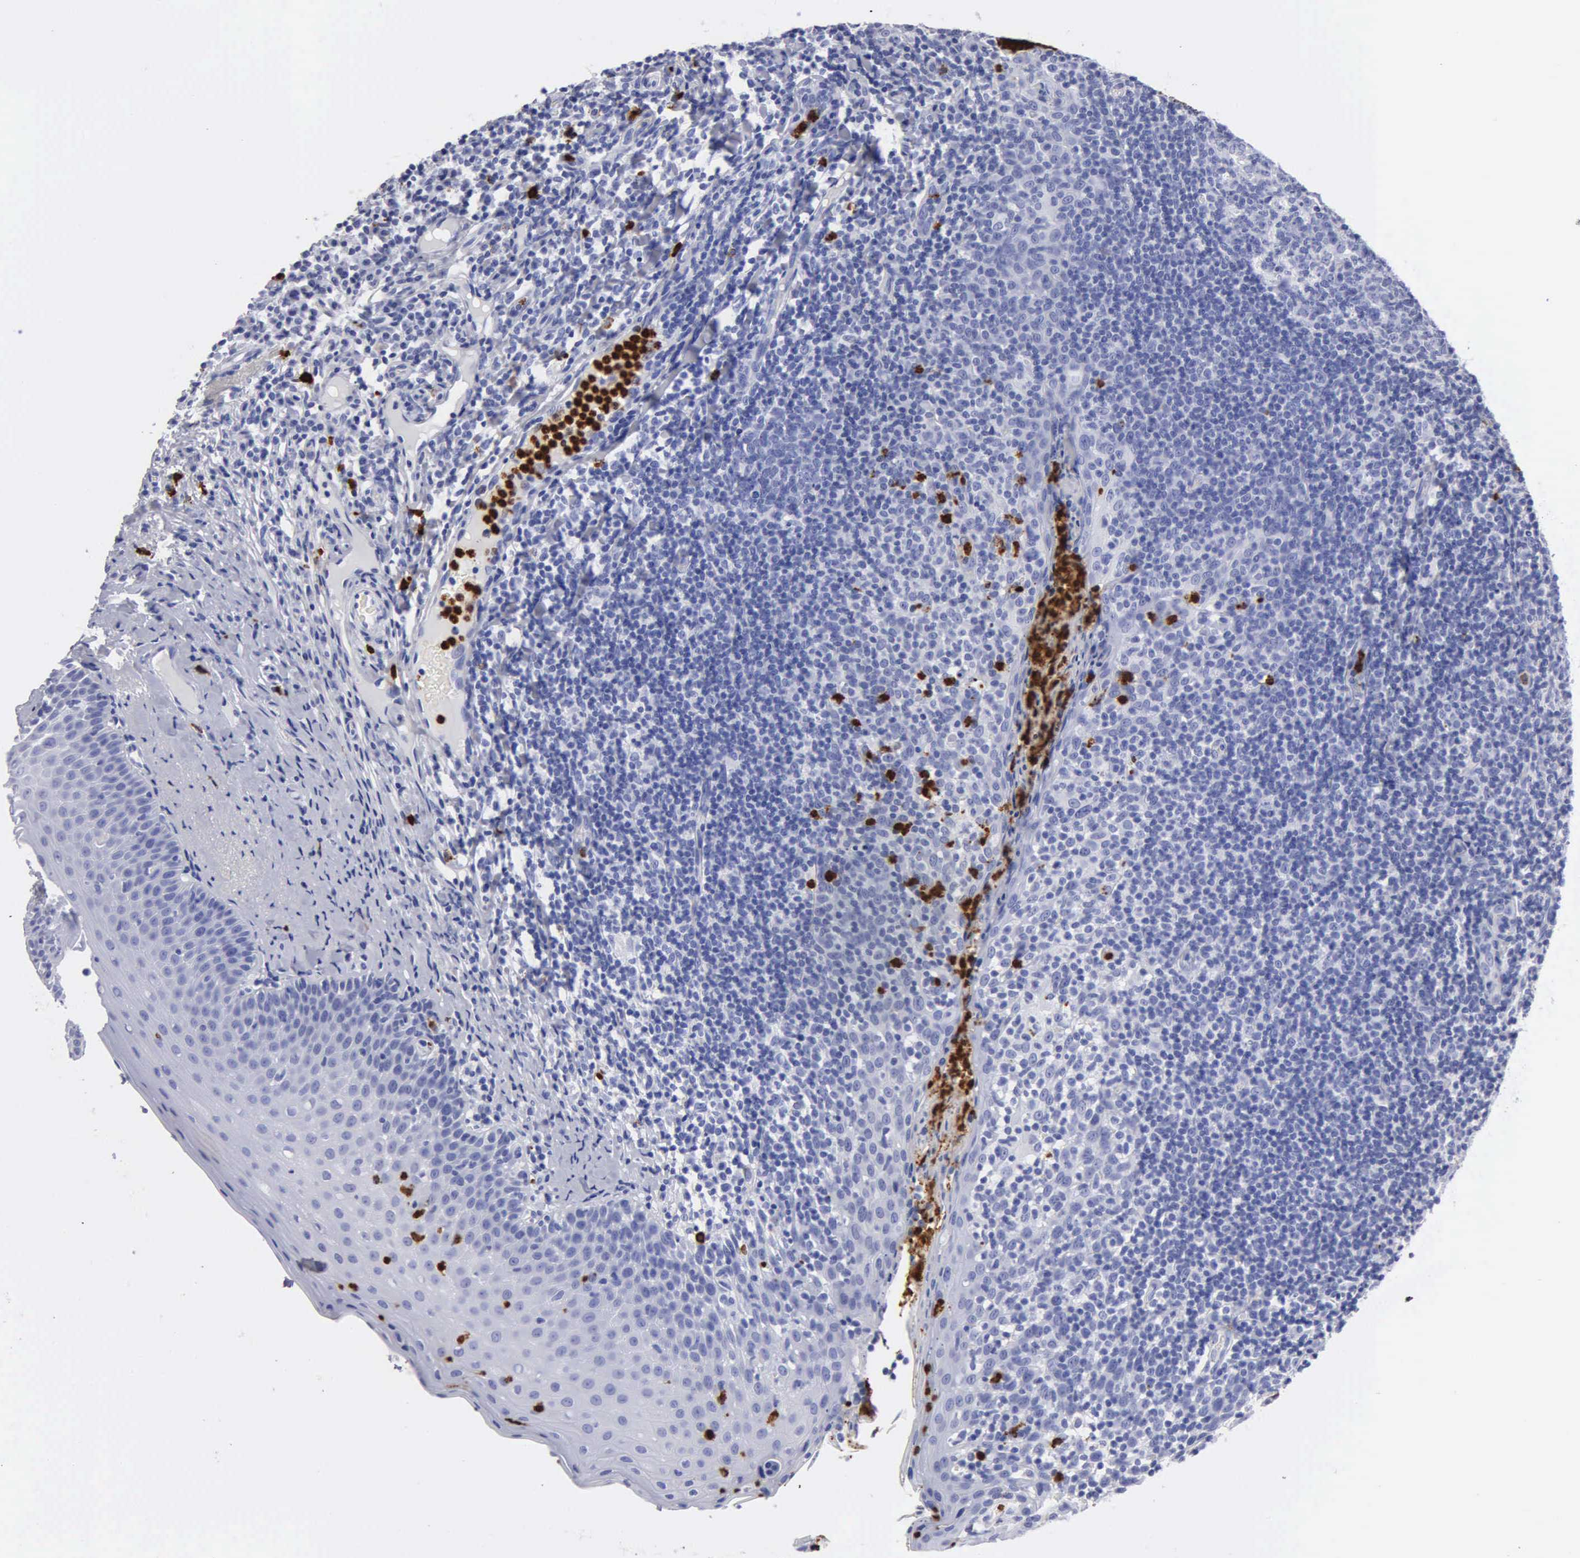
{"staining": {"intensity": "negative", "quantity": "none", "location": "none"}, "tissue": "tonsil", "cell_type": "Germinal center cells", "image_type": "normal", "snomed": [{"axis": "morphology", "description": "Normal tissue, NOS"}, {"axis": "topography", "description": "Tonsil"}], "caption": "High power microscopy histopathology image of an IHC image of unremarkable tonsil, revealing no significant expression in germinal center cells.", "gene": "CTSG", "patient": {"sex": "male", "age": 6}}